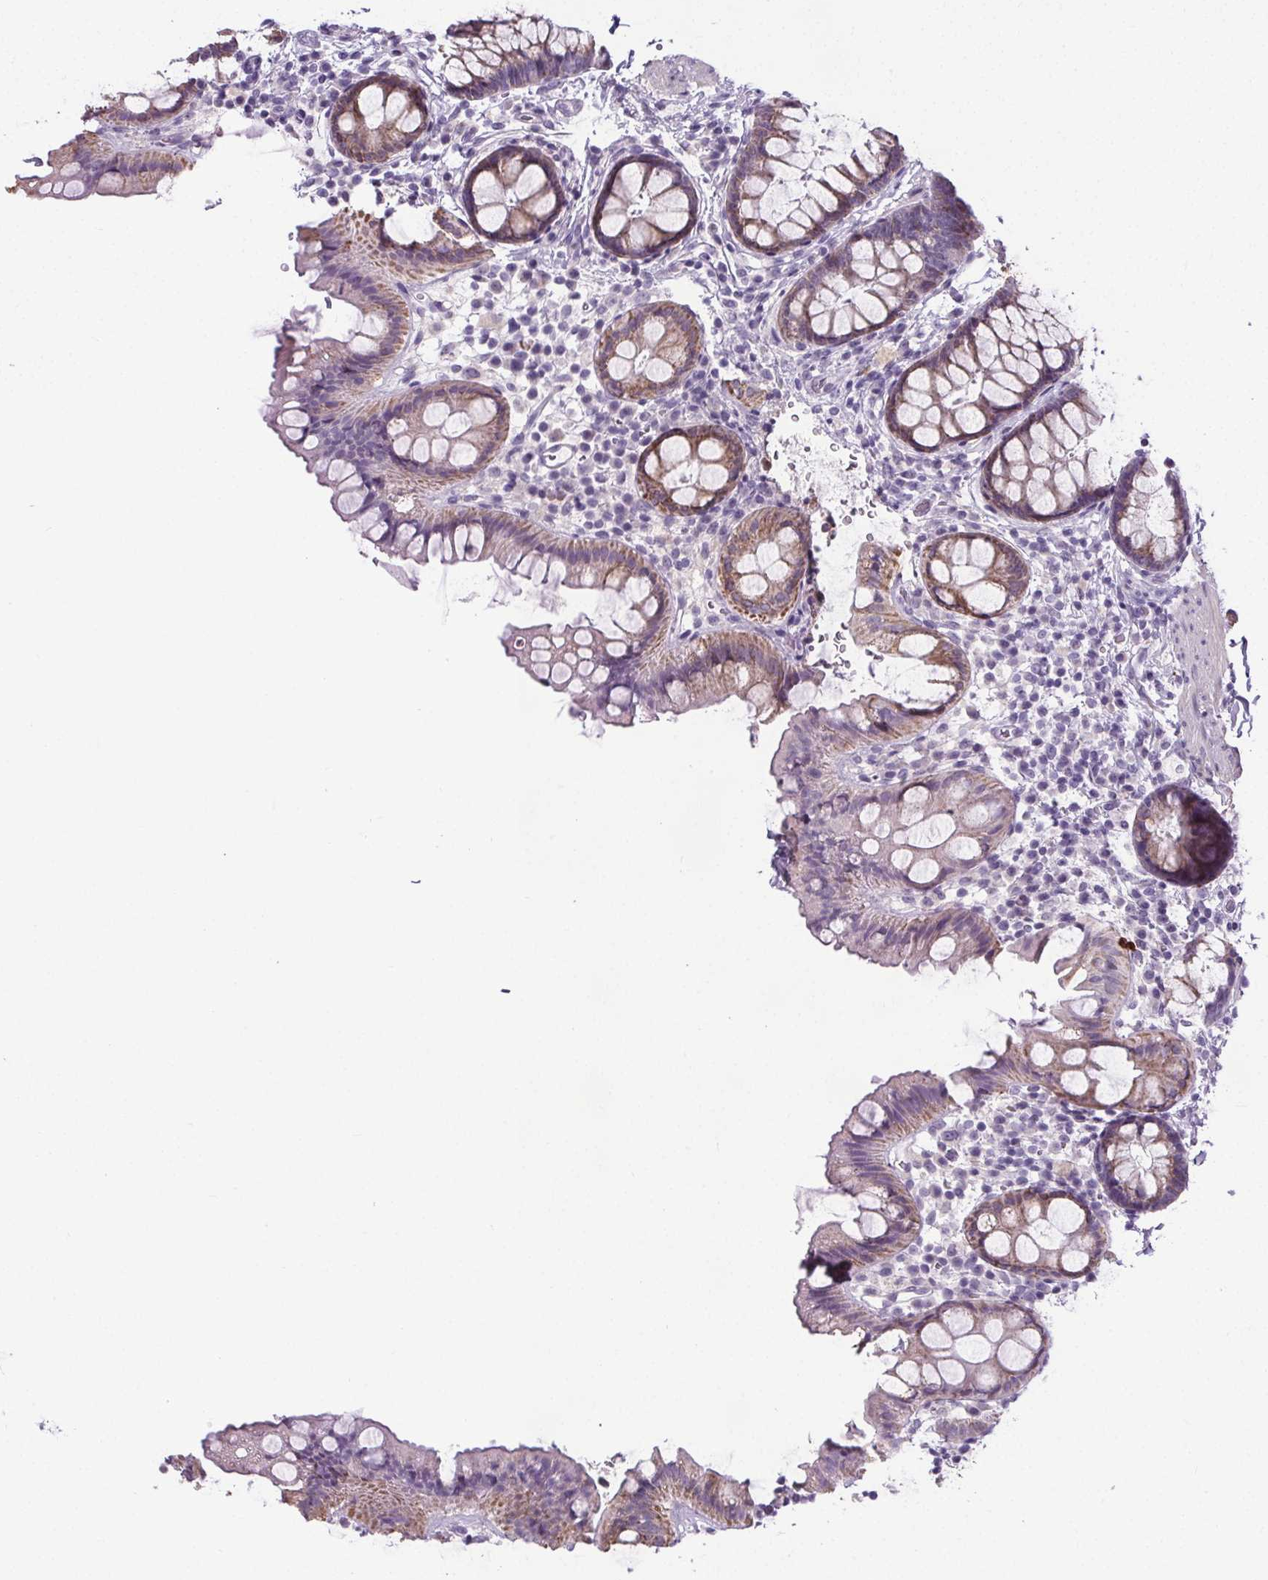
{"staining": {"intensity": "moderate", "quantity": "25%-75%", "location": "cytoplasmic/membranous"}, "tissue": "rectum", "cell_type": "Glandular cells", "image_type": "normal", "snomed": [{"axis": "morphology", "description": "Normal tissue, NOS"}, {"axis": "topography", "description": "Rectum"}, {"axis": "topography", "description": "Peripheral nerve tissue"}], "caption": "Unremarkable rectum exhibits moderate cytoplasmic/membranous staining in about 25%-75% of glandular cells, visualized by immunohistochemistry.", "gene": "ELAVL2", "patient": {"sex": "female", "age": 69}}